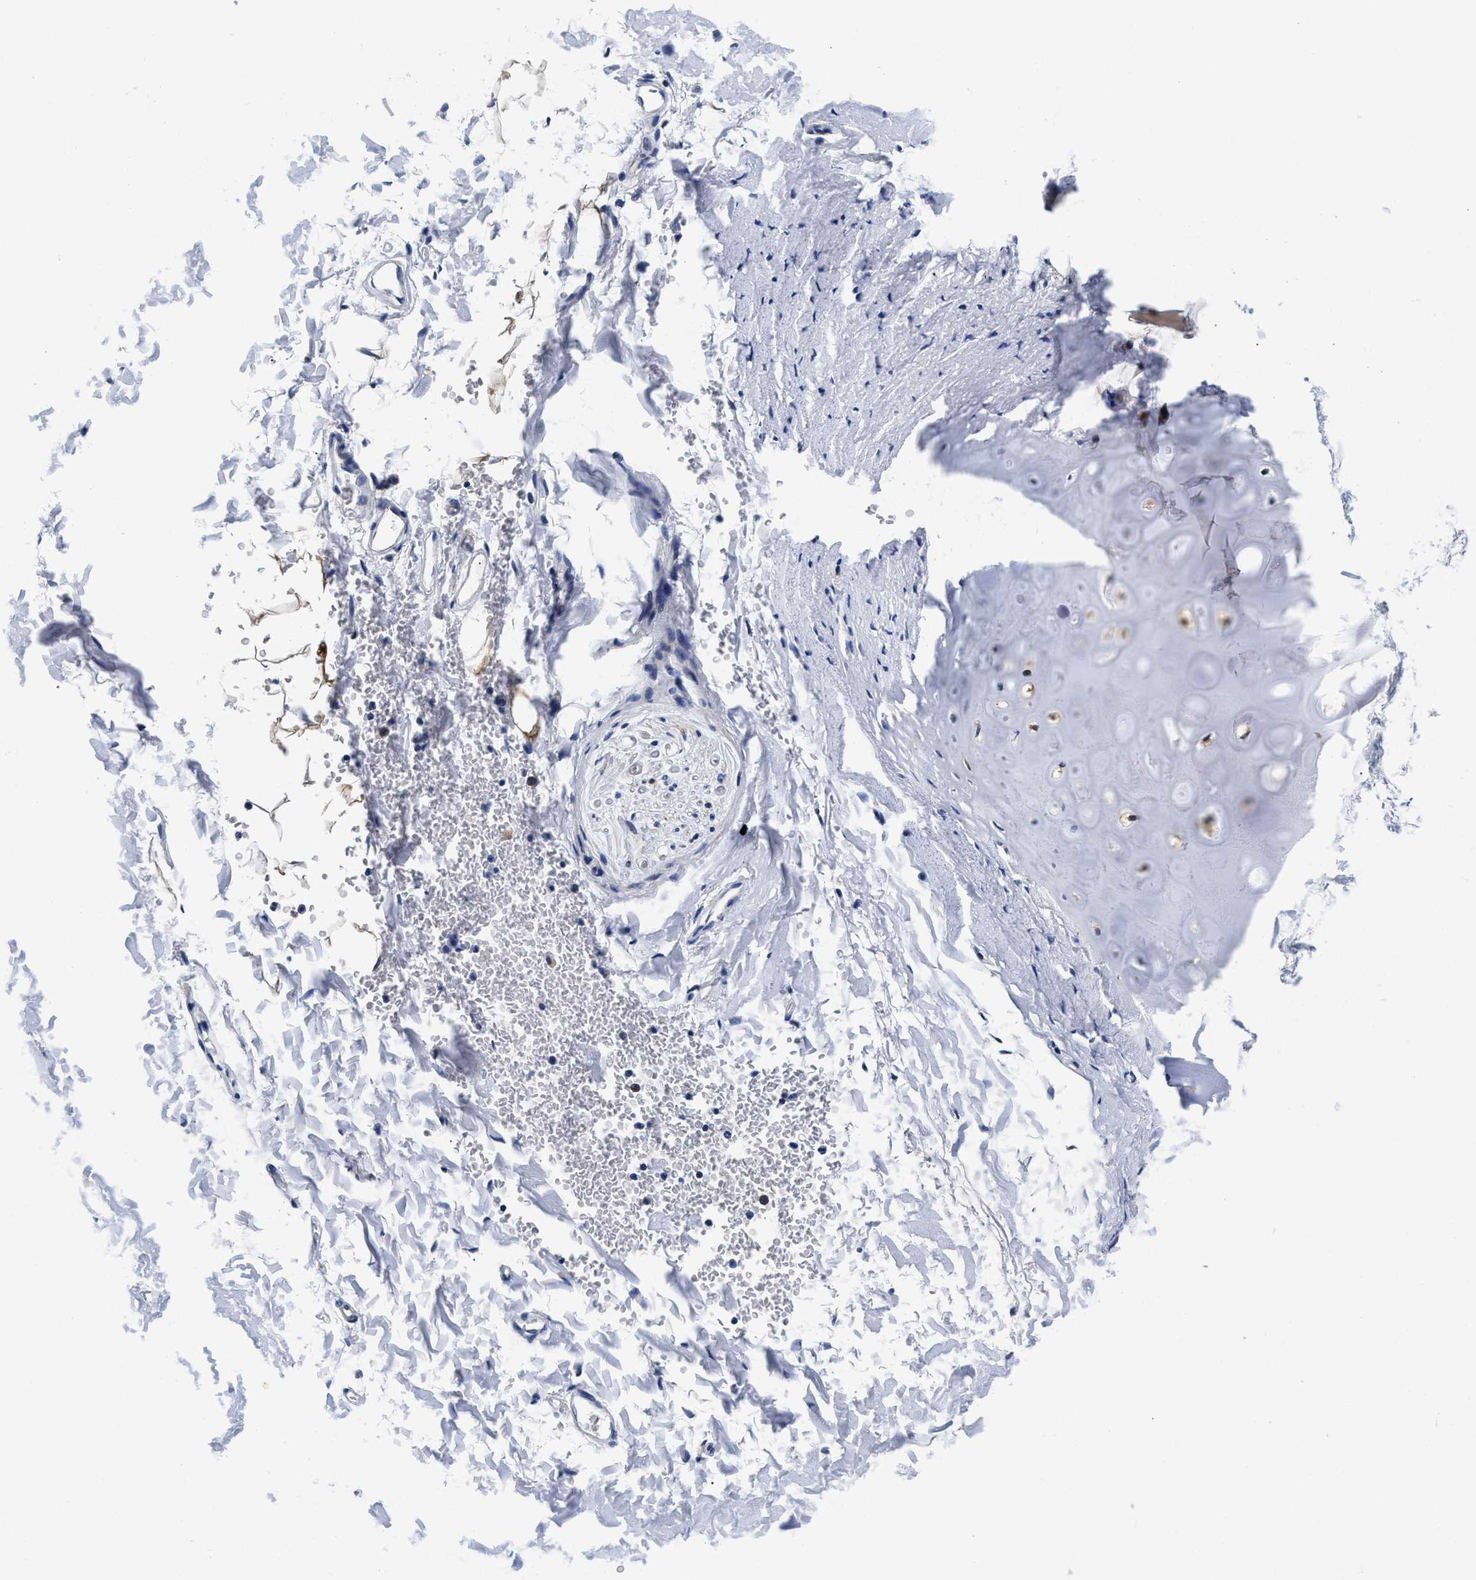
{"staining": {"intensity": "negative", "quantity": "none", "location": "none"}, "tissue": "adipose tissue", "cell_type": "Adipocytes", "image_type": "normal", "snomed": [{"axis": "morphology", "description": "Normal tissue, NOS"}, {"axis": "topography", "description": "Cartilage tissue"}, {"axis": "topography", "description": "Bronchus"}], "caption": "Adipocytes are negative for brown protein staining in normal adipose tissue. Nuclei are stained in blue.", "gene": "SLC35F1", "patient": {"sex": "female", "age": 73}}